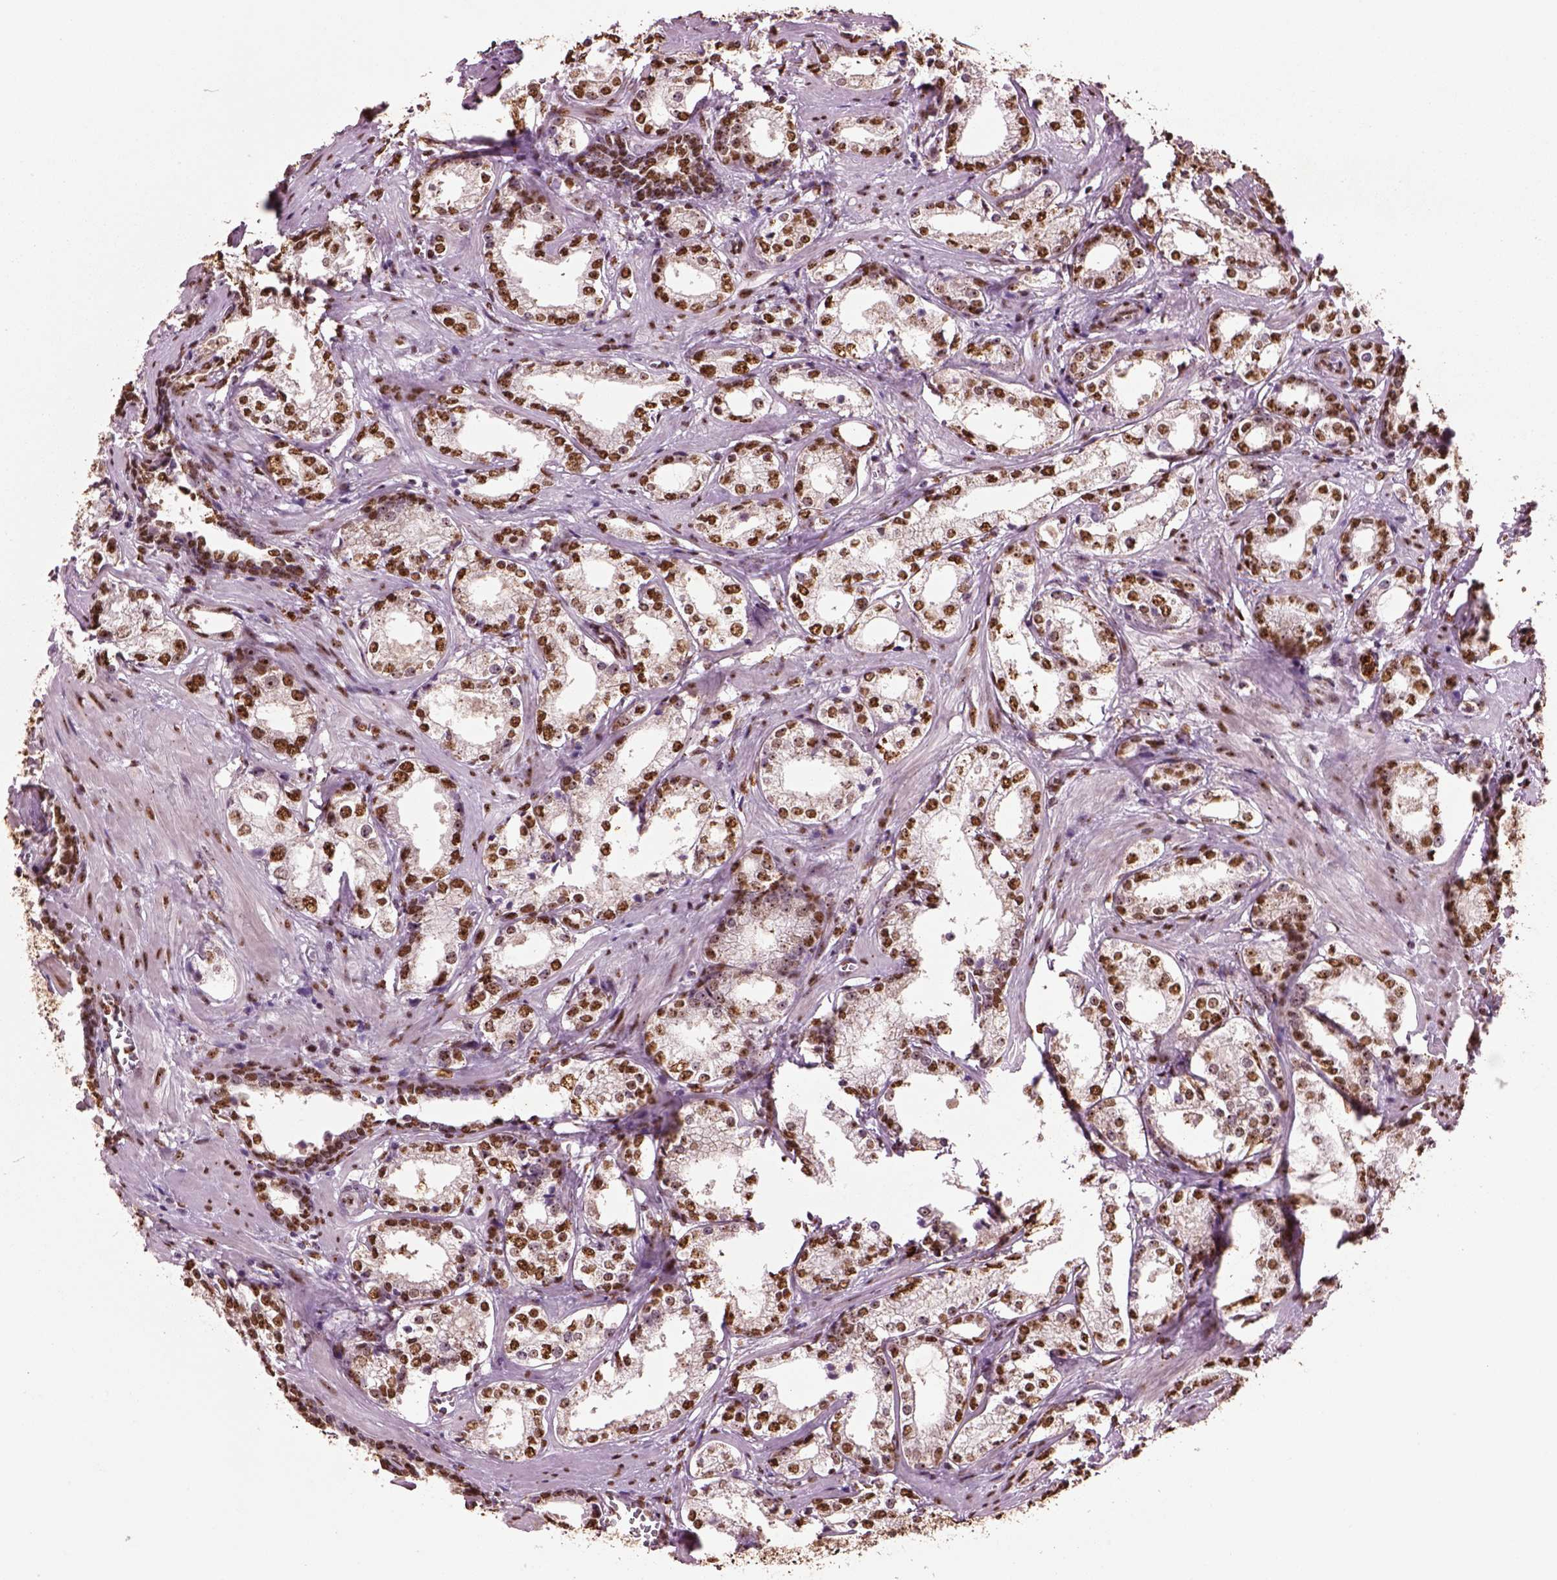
{"staining": {"intensity": "strong", "quantity": ">75%", "location": "nuclear"}, "tissue": "prostate cancer", "cell_type": "Tumor cells", "image_type": "cancer", "snomed": [{"axis": "morphology", "description": "Adenocarcinoma, NOS"}, {"axis": "topography", "description": "Prostate and seminal vesicle, NOS"}], "caption": "Prostate cancer (adenocarcinoma) was stained to show a protein in brown. There is high levels of strong nuclear positivity in approximately >75% of tumor cells.", "gene": "DDX3X", "patient": {"sex": "male", "age": 63}}